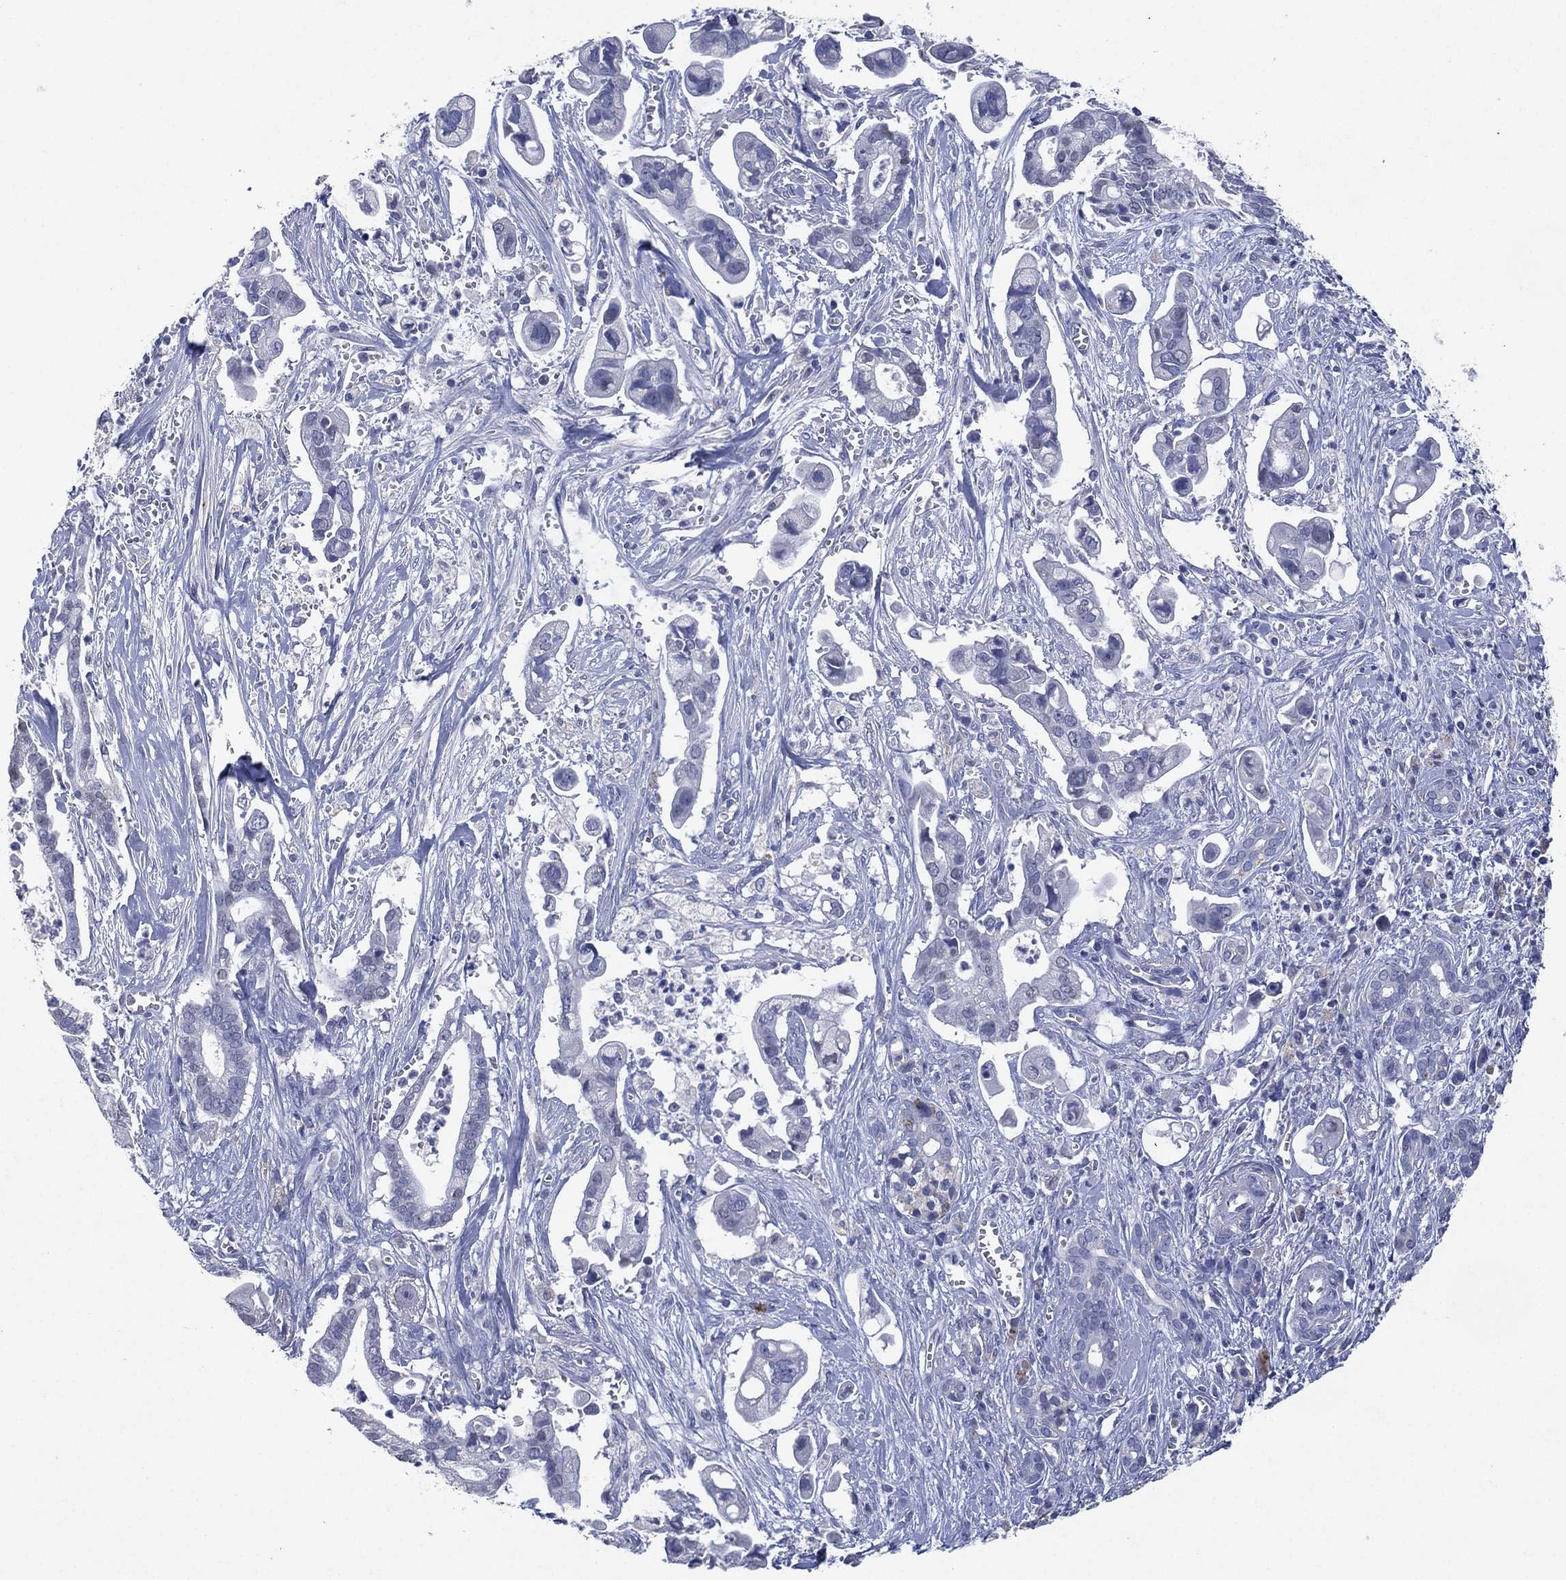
{"staining": {"intensity": "negative", "quantity": "none", "location": "none"}, "tissue": "pancreatic cancer", "cell_type": "Tumor cells", "image_type": "cancer", "snomed": [{"axis": "morphology", "description": "Adenocarcinoma, NOS"}, {"axis": "topography", "description": "Pancreas"}], "caption": "Tumor cells show no significant positivity in pancreatic cancer.", "gene": "FSCN2", "patient": {"sex": "male", "age": 61}}